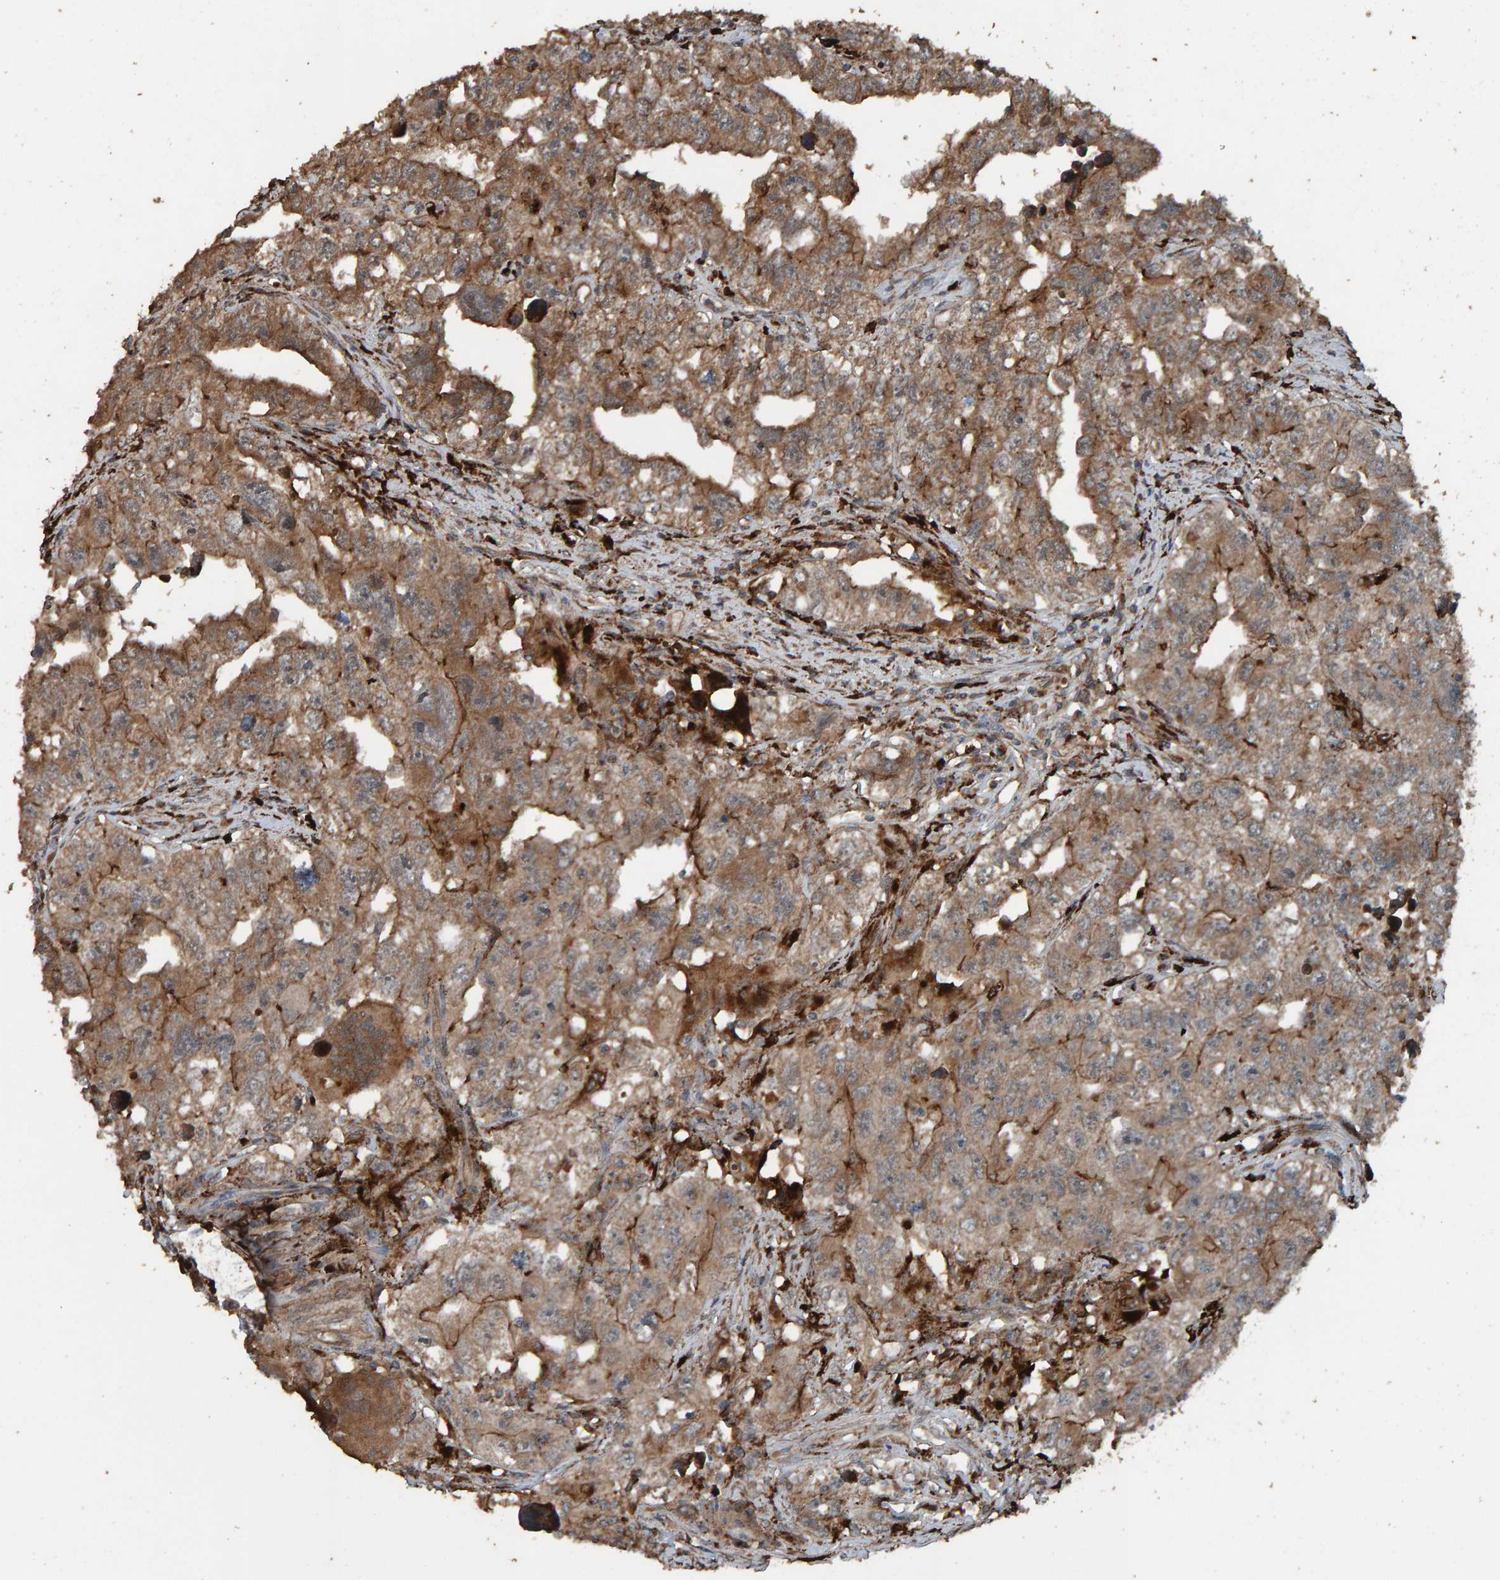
{"staining": {"intensity": "moderate", "quantity": ">75%", "location": "cytoplasmic/membranous"}, "tissue": "testis cancer", "cell_type": "Tumor cells", "image_type": "cancer", "snomed": [{"axis": "morphology", "description": "Seminoma, NOS"}, {"axis": "morphology", "description": "Carcinoma, Embryonal, NOS"}, {"axis": "topography", "description": "Testis"}], "caption": "This is a micrograph of immunohistochemistry staining of seminoma (testis), which shows moderate expression in the cytoplasmic/membranous of tumor cells.", "gene": "DUS1L", "patient": {"sex": "male", "age": 43}}